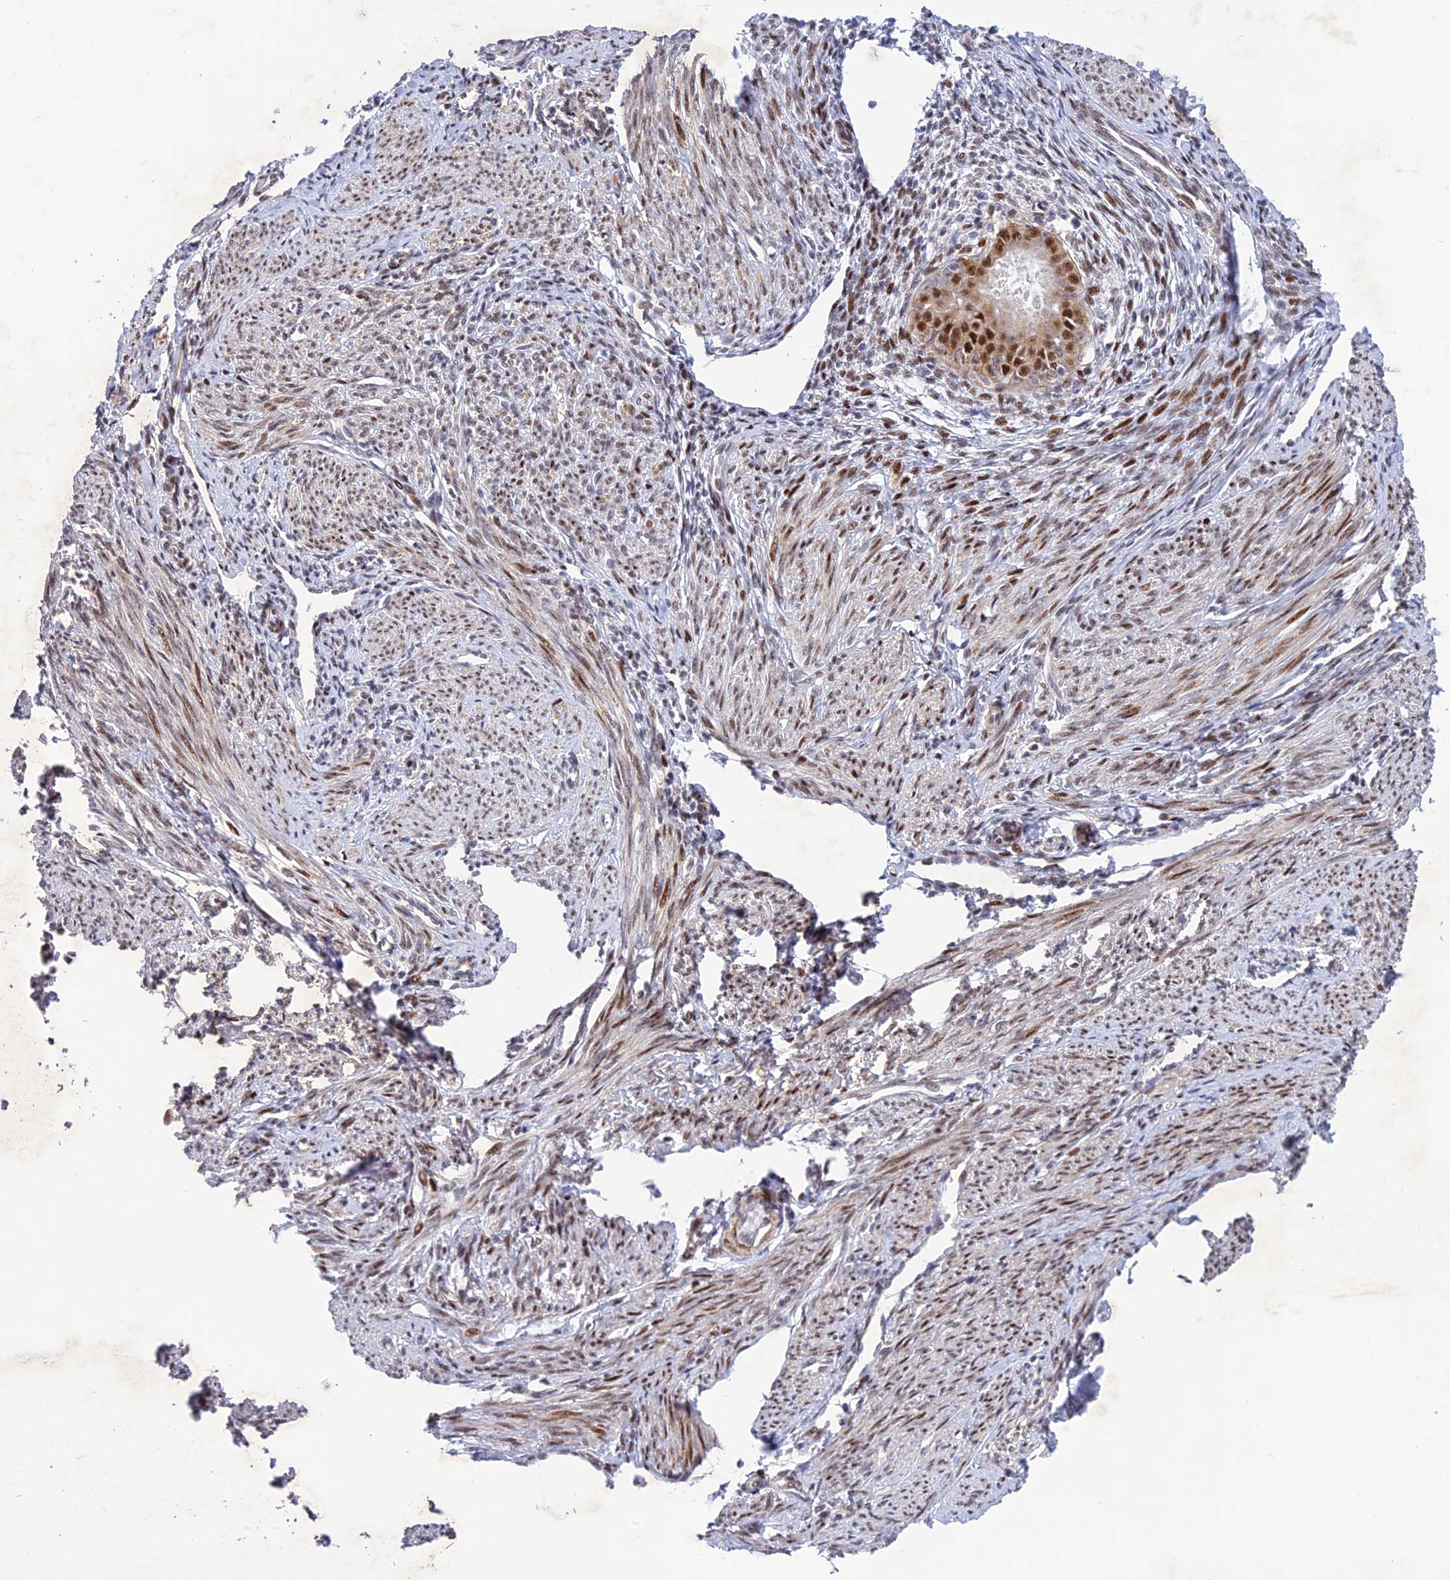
{"staining": {"intensity": "moderate", "quantity": "25%-75%", "location": "nuclear"}, "tissue": "endometrium", "cell_type": "Cells in endometrial stroma", "image_type": "normal", "snomed": [{"axis": "morphology", "description": "Normal tissue, NOS"}, {"axis": "topography", "description": "Uterus"}, {"axis": "topography", "description": "Endometrium"}], "caption": "A photomicrograph of human endometrium stained for a protein exhibits moderate nuclear brown staining in cells in endometrial stroma.", "gene": "WDR55", "patient": {"sex": "female", "age": 48}}